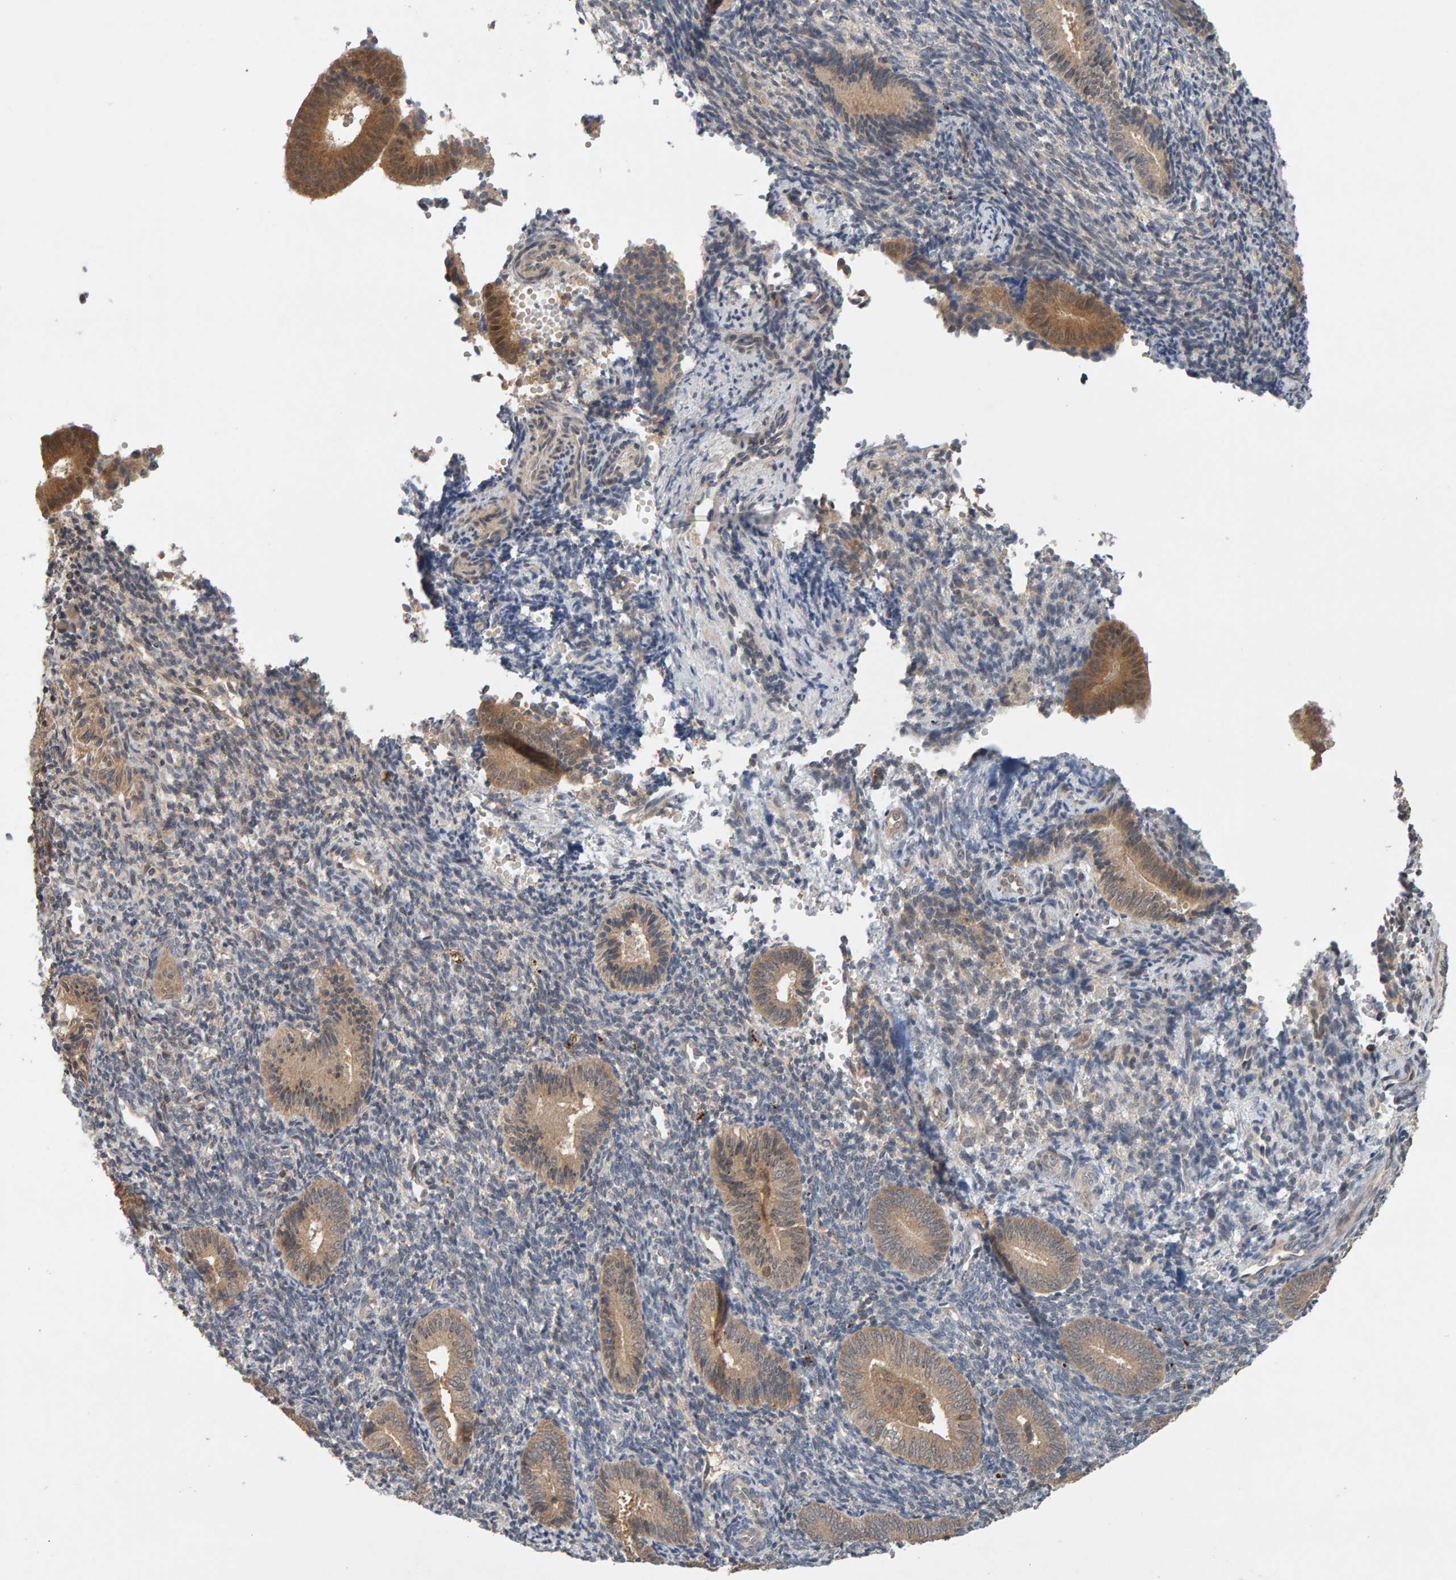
{"staining": {"intensity": "negative", "quantity": "none", "location": "none"}, "tissue": "endometrium", "cell_type": "Cells in endometrial stroma", "image_type": "normal", "snomed": [{"axis": "morphology", "description": "Normal tissue, NOS"}, {"axis": "topography", "description": "Uterus"}, {"axis": "topography", "description": "Endometrium"}], "caption": "An immunohistochemistry photomicrograph of benign endometrium is shown. There is no staining in cells in endometrial stroma of endometrium.", "gene": "DNAJC7", "patient": {"sex": "female", "age": 33}}